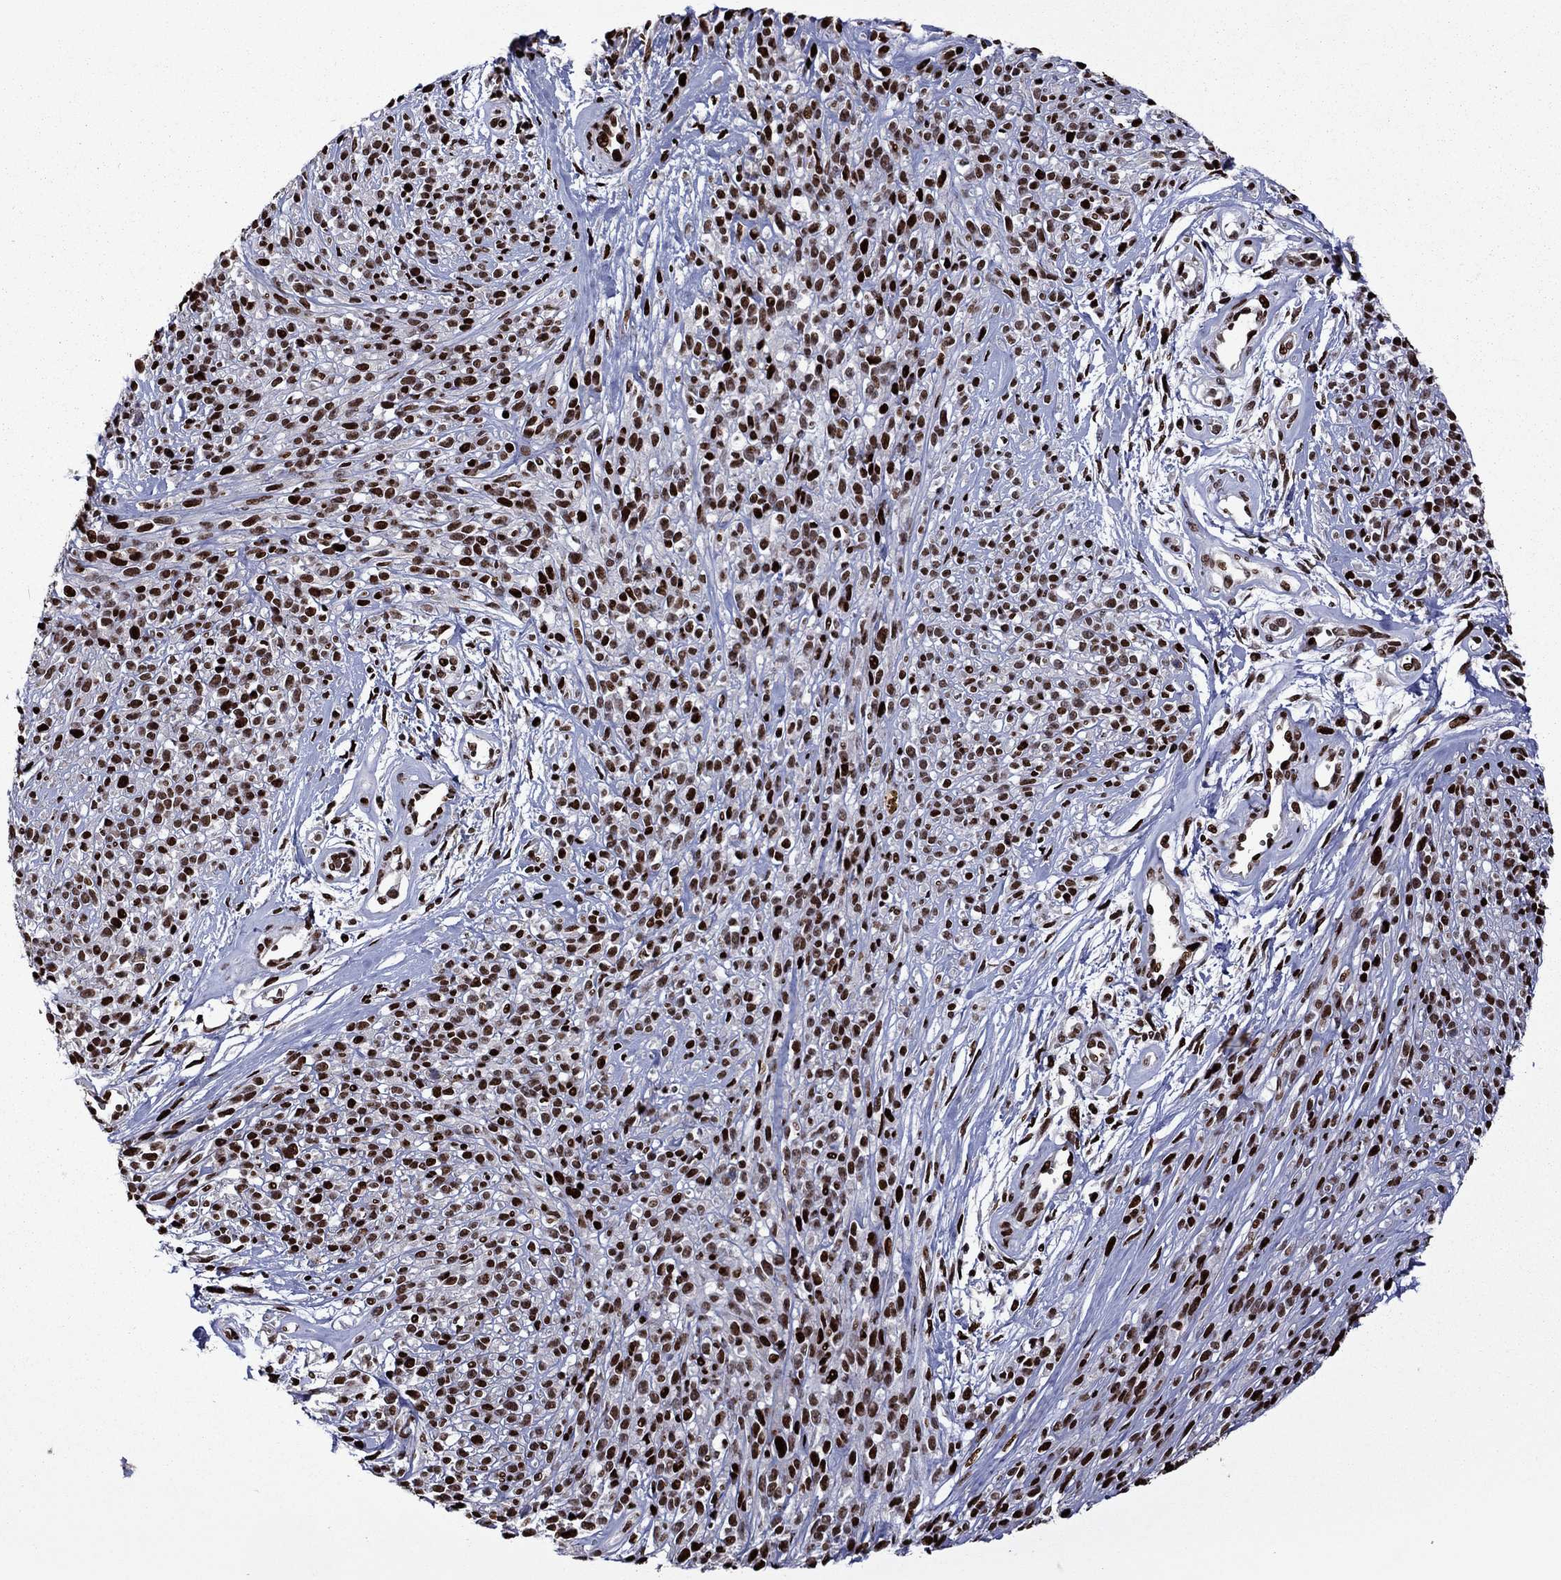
{"staining": {"intensity": "strong", "quantity": ">75%", "location": "nuclear"}, "tissue": "melanoma", "cell_type": "Tumor cells", "image_type": "cancer", "snomed": [{"axis": "morphology", "description": "Malignant melanoma, NOS"}, {"axis": "topography", "description": "Skin"}, {"axis": "topography", "description": "Skin of trunk"}], "caption": "Malignant melanoma tissue exhibits strong nuclear positivity in approximately >75% of tumor cells, visualized by immunohistochemistry.", "gene": "LIMK1", "patient": {"sex": "male", "age": 74}}